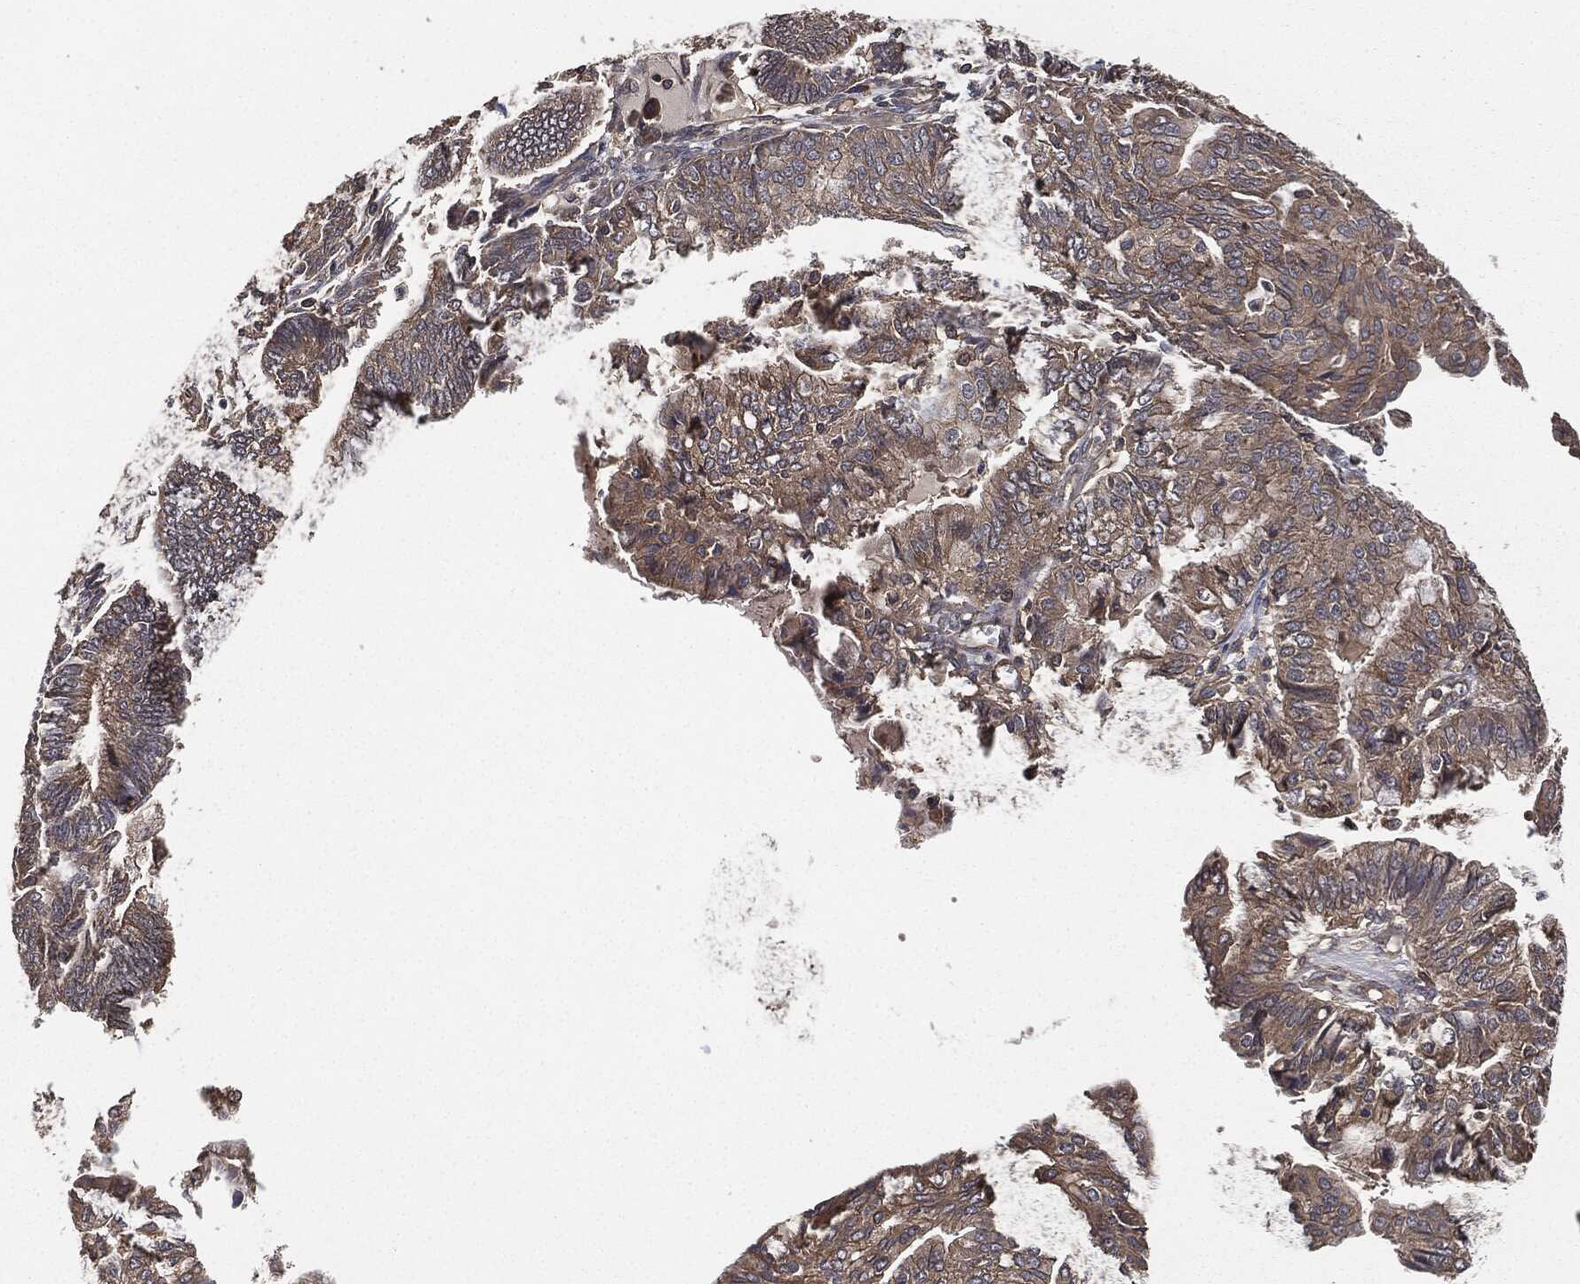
{"staining": {"intensity": "moderate", "quantity": ">75%", "location": "cytoplasmic/membranous"}, "tissue": "endometrial cancer", "cell_type": "Tumor cells", "image_type": "cancer", "snomed": [{"axis": "morphology", "description": "Adenocarcinoma, NOS"}, {"axis": "topography", "description": "Endometrium"}], "caption": "Immunohistochemical staining of human adenocarcinoma (endometrial) displays medium levels of moderate cytoplasmic/membranous protein positivity in about >75% of tumor cells.", "gene": "ERBIN", "patient": {"sex": "female", "age": 82}}